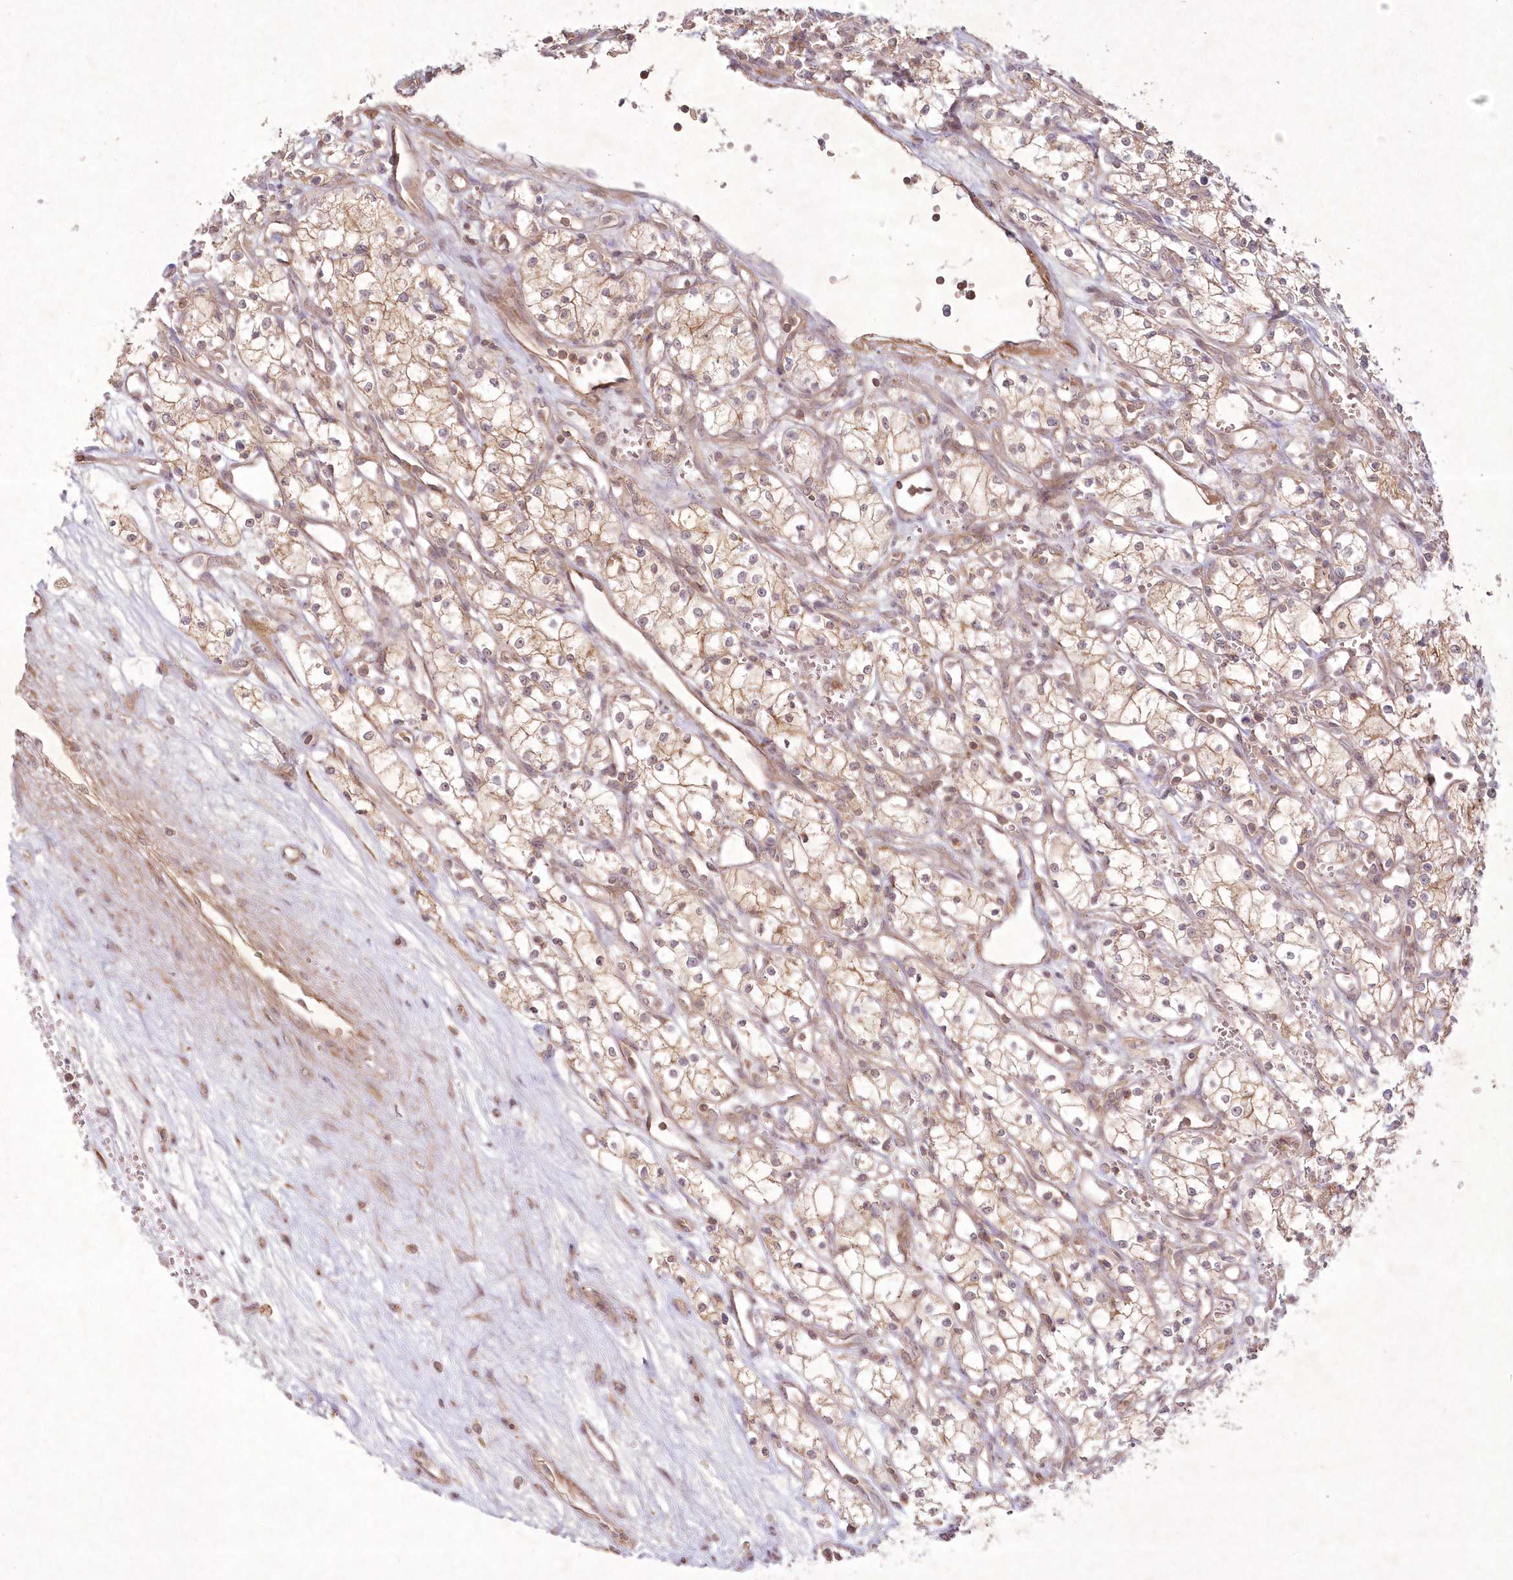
{"staining": {"intensity": "moderate", "quantity": ">75%", "location": "cytoplasmic/membranous"}, "tissue": "renal cancer", "cell_type": "Tumor cells", "image_type": "cancer", "snomed": [{"axis": "morphology", "description": "Adenocarcinoma, NOS"}, {"axis": "topography", "description": "Kidney"}], "caption": "Protein staining demonstrates moderate cytoplasmic/membranous positivity in about >75% of tumor cells in adenocarcinoma (renal). The staining is performed using DAB (3,3'-diaminobenzidine) brown chromogen to label protein expression. The nuclei are counter-stained blue using hematoxylin.", "gene": "TOGARAM2", "patient": {"sex": "male", "age": 59}}